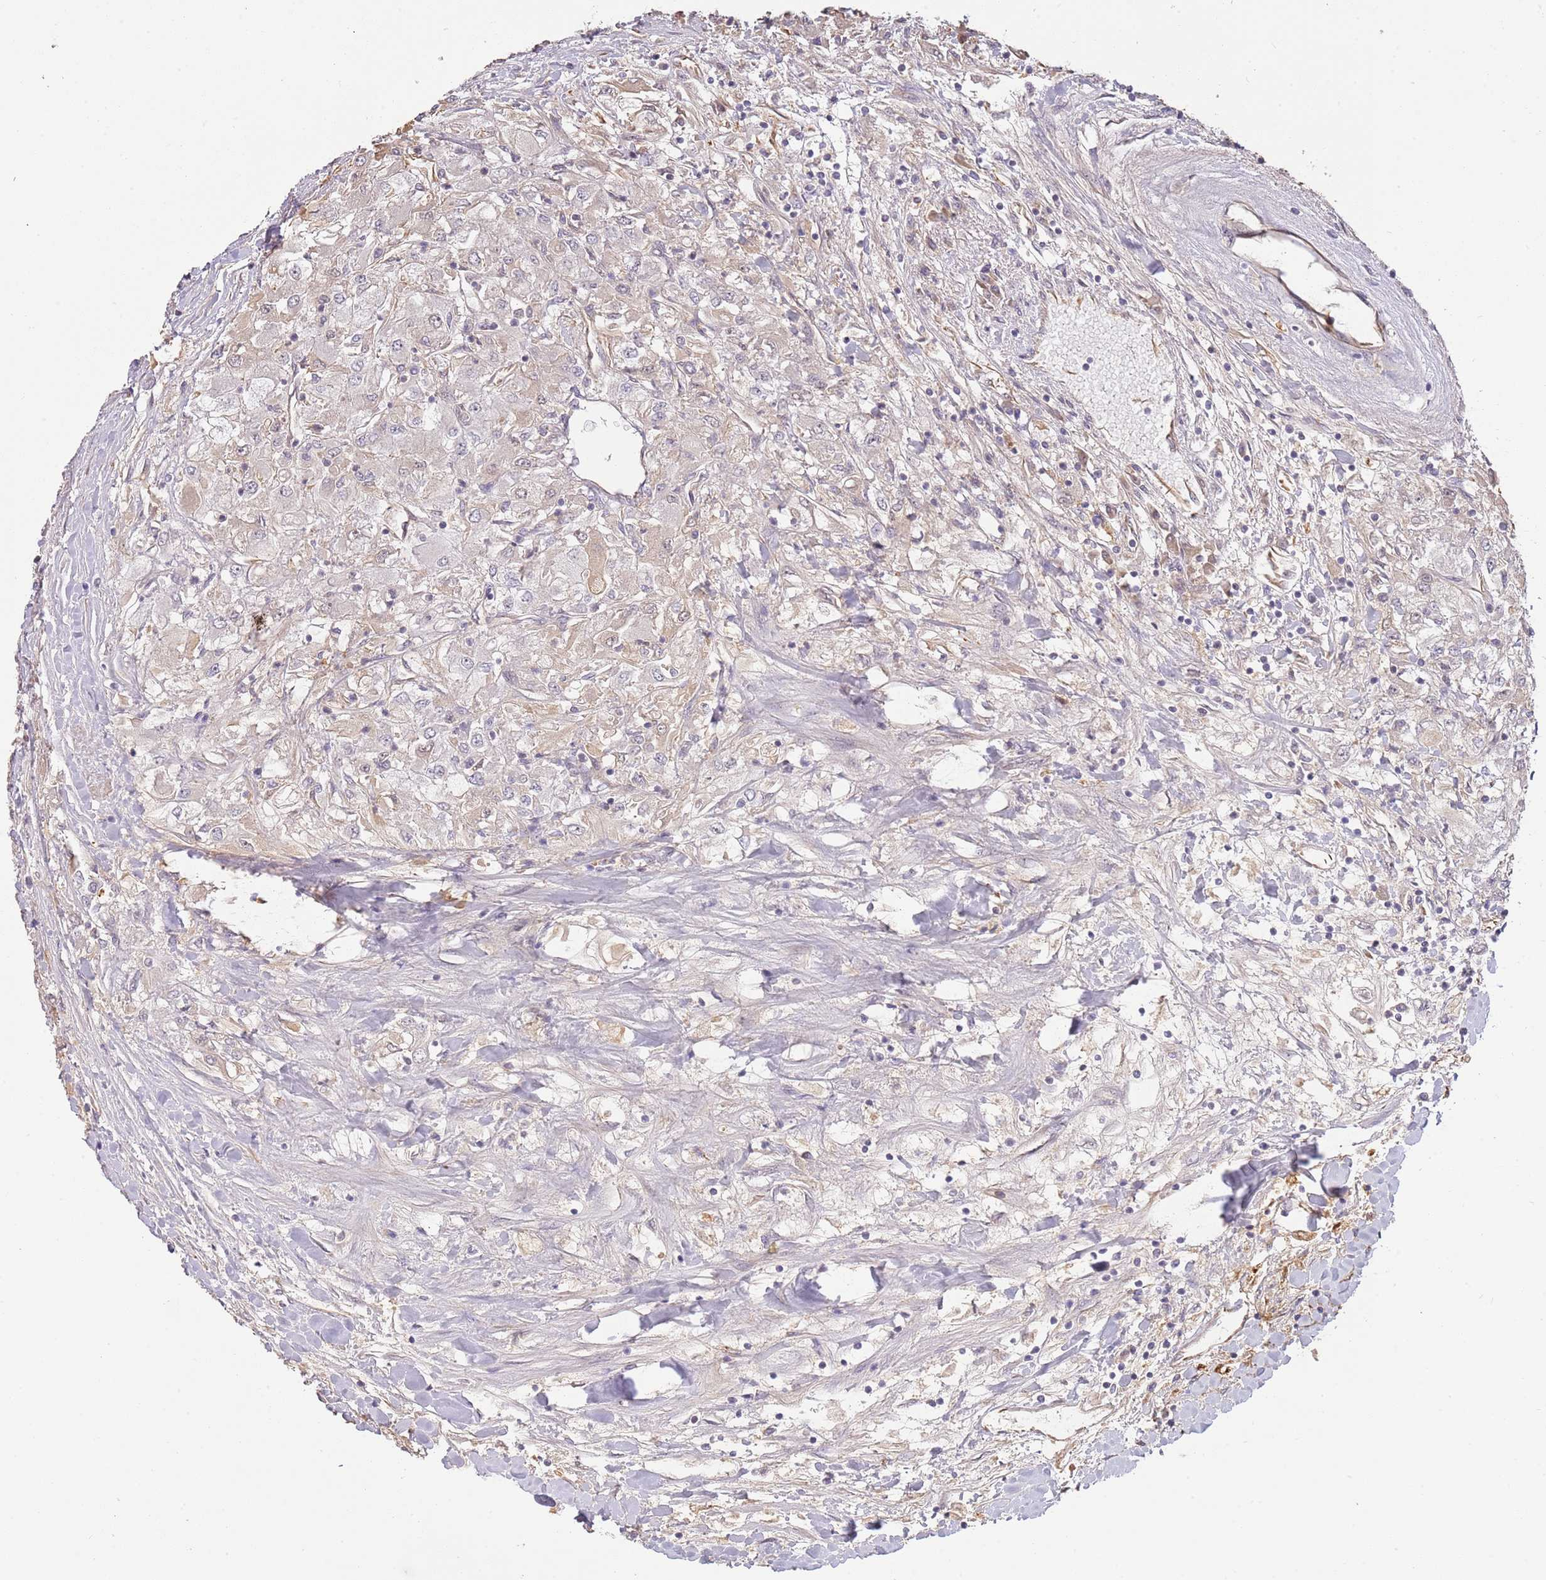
{"staining": {"intensity": "negative", "quantity": "none", "location": "none"}, "tissue": "renal cancer", "cell_type": "Tumor cells", "image_type": "cancer", "snomed": [{"axis": "morphology", "description": "Adenocarcinoma, NOS"}, {"axis": "topography", "description": "Kidney"}], "caption": "This photomicrograph is of renal cancer stained with immunohistochemistry (IHC) to label a protein in brown with the nuclei are counter-stained blue. There is no expression in tumor cells. (DAB (3,3'-diaminobenzidine) immunohistochemistry visualized using brightfield microscopy, high magnification).", "gene": "SURF2", "patient": {"sex": "male", "age": 80}}